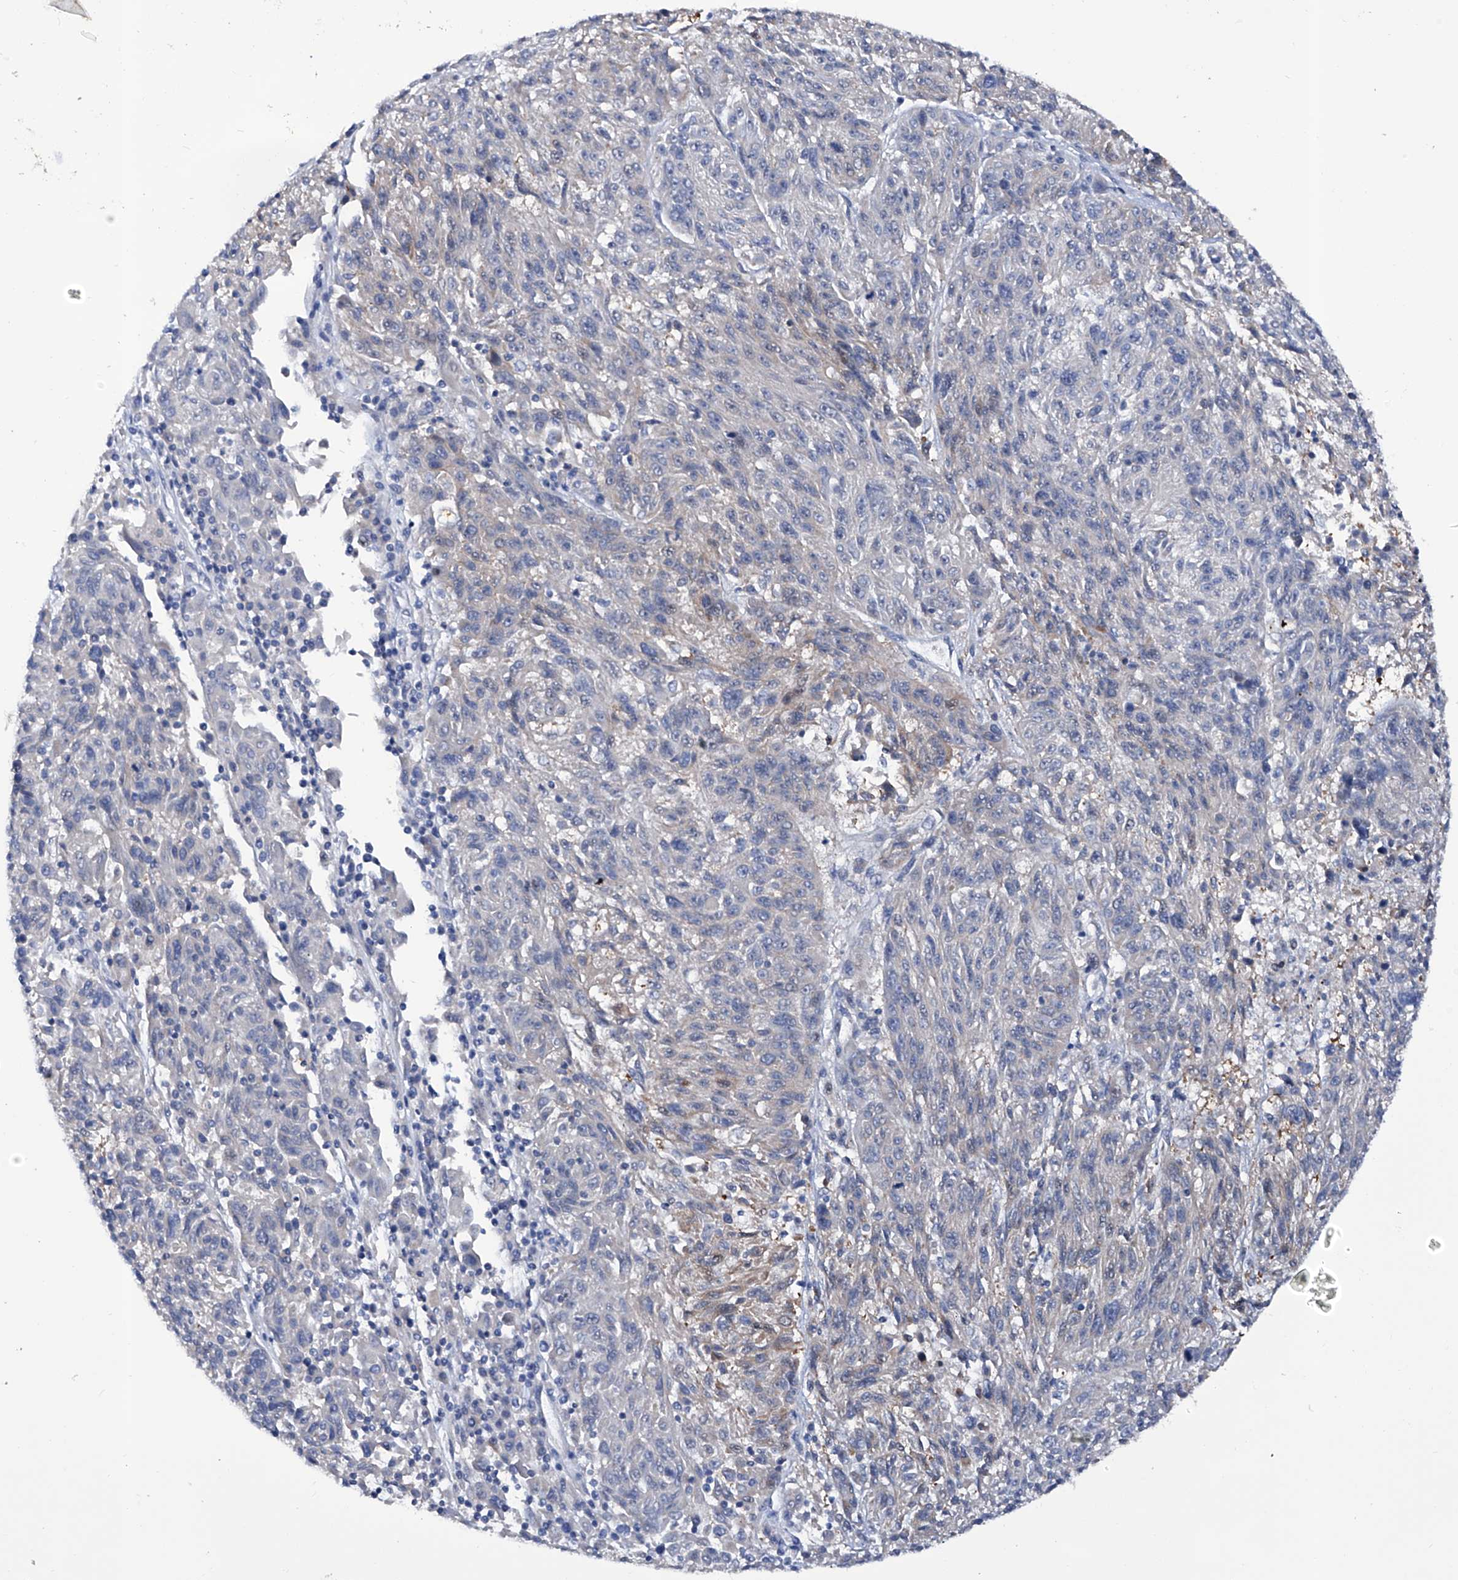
{"staining": {"intensity": "negative", "quantity": "none", "location": "none"}, "tissue": "melanoma", "cell_type": "Tumor cells", "image_type": "cancer", "snomed": [{"axis": "morphology", "description": "Malignant melanoma, NOS"}, {"axis": "topography", "description": "Skin"}], "caption": "Malignant melanoma was stained to show a protein in brown. There is no significant positivity in tumor cells. (DAB IHC with hematoxylin counter stain).", "gene": "KLHL17", "patient": {"sex": "male", "age": 53}}